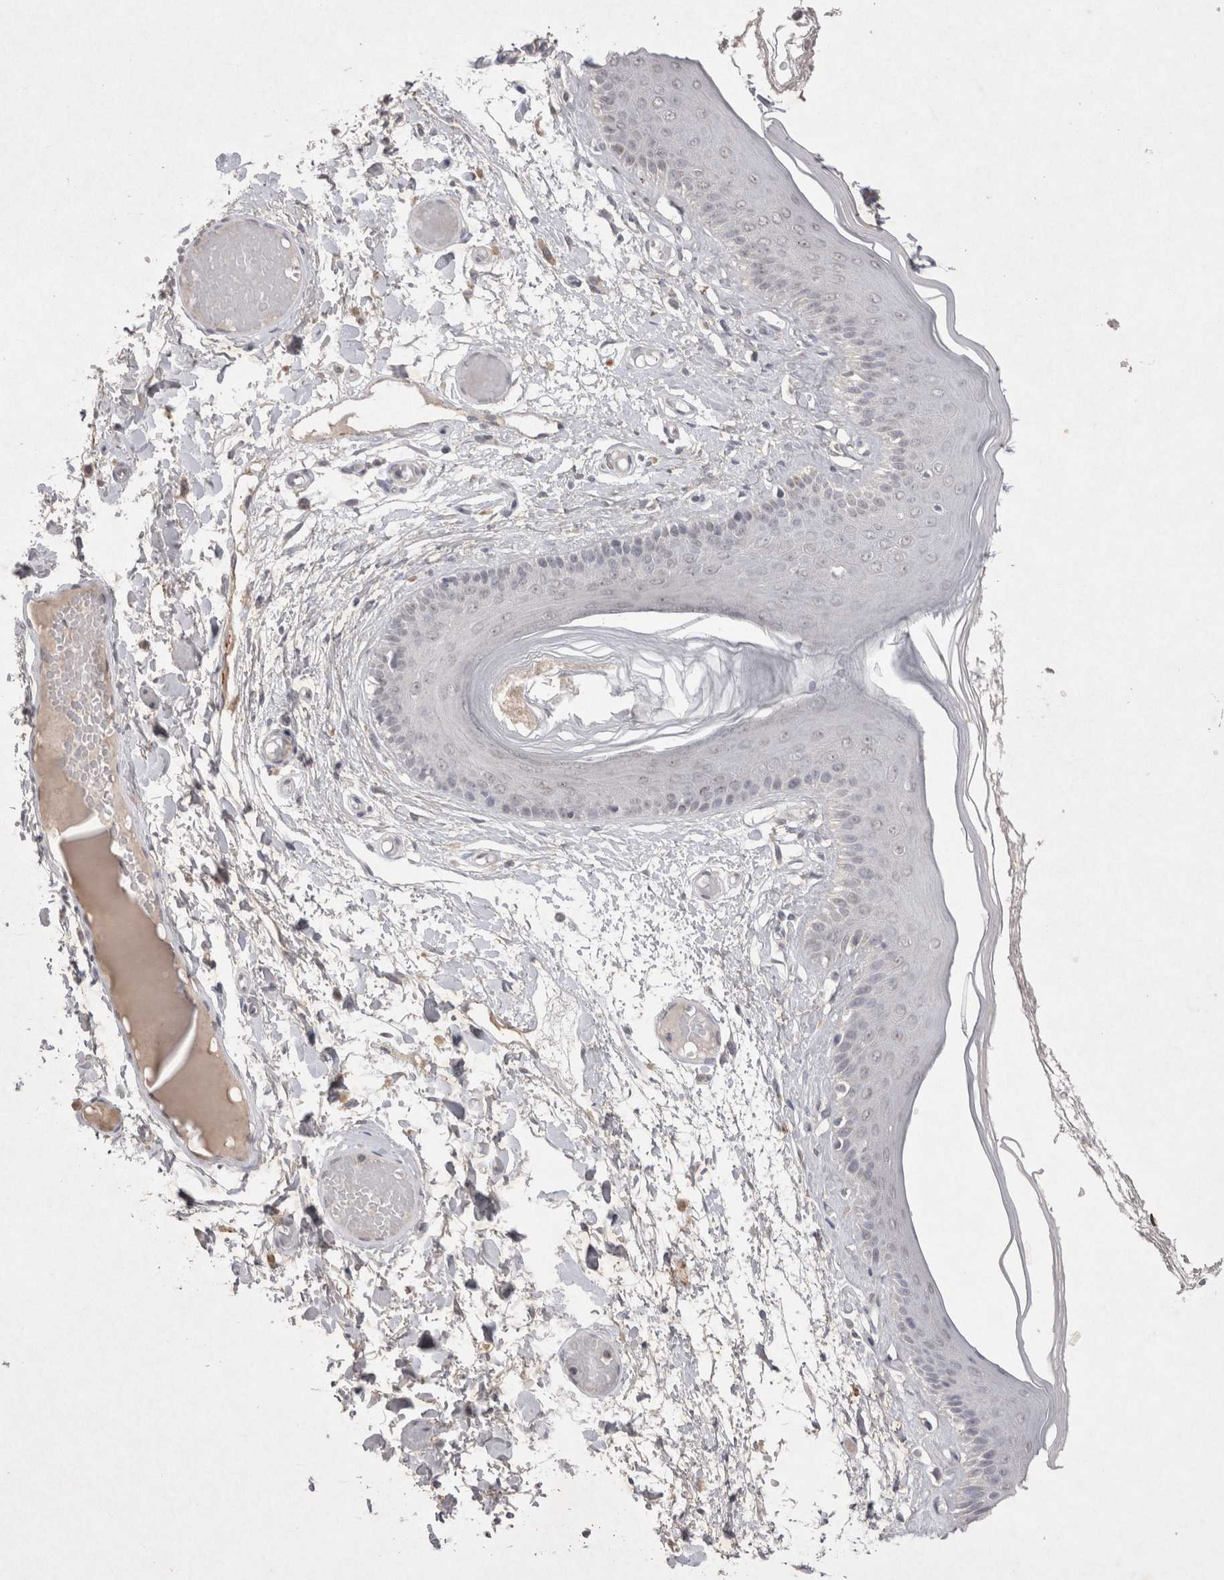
{"staining": {"intensity": "negative", "quantity": "none", "location": "none"}, "tissue": "skin", "cell_type": "Epidermal cells", "image_type": "normal", "snomed": [{"axis": "morphology", "description": "Normal tissue, NOS"}, {"axis": "topography", "description": "Vulva"}], "caption": "Epidermal cells show no significant staining in unremarkable skin. The staining is performed using DAB brown chromogen with nuclei counter-stained in using hematoxylin.", "gene": "LYVE1", "patient": {"sex": "female", "age": 73}}